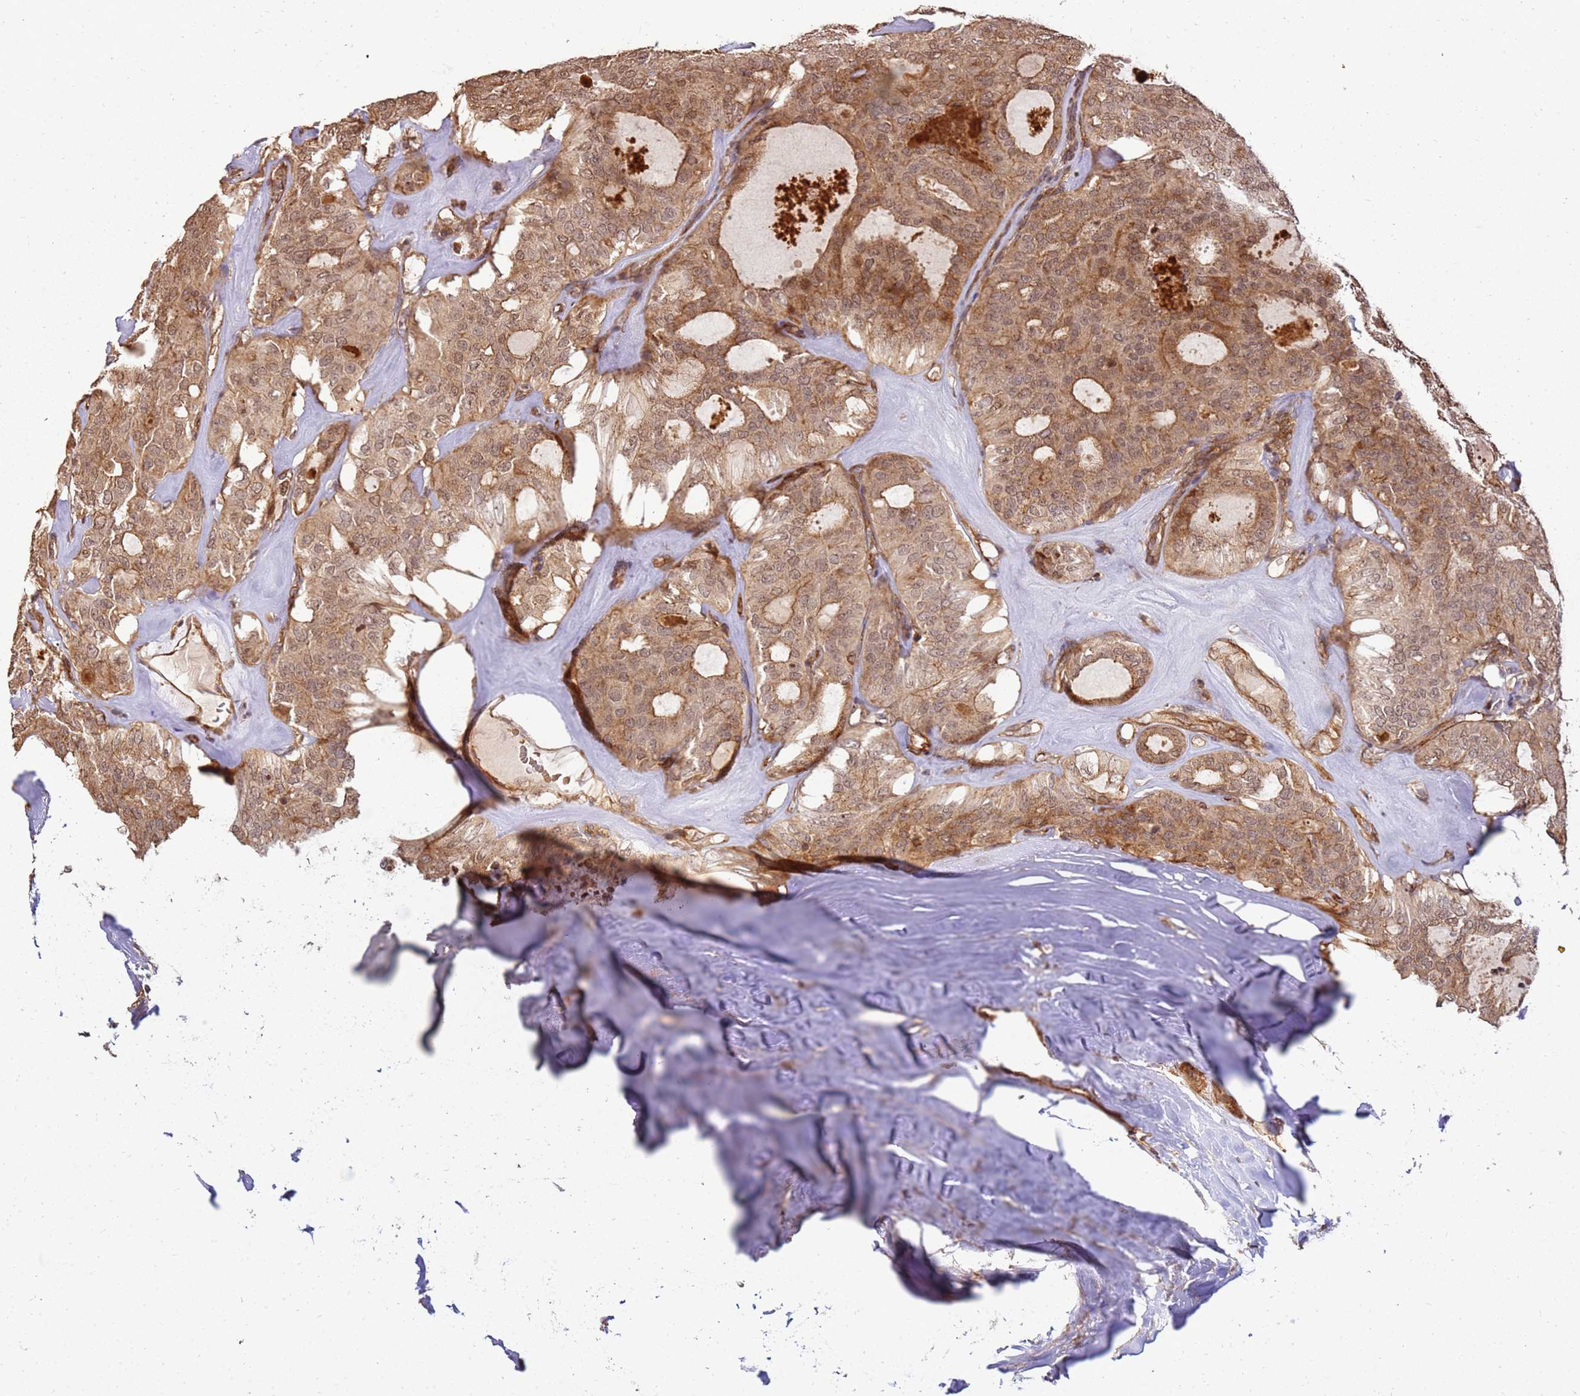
{"staining": {"intensity": "moderate", "quantity": ">75%", "location": "cytoplasmic/membranous,nuclear"}, "tissue": "thyroid cancer", "cell_type": "Tumor cells", "image_type": "cancer", "snomed": [{"axis": "morphology", "description": "Follicular adenoma carcinoma, NOS"}, {"axis": "topography", "description": "Thyroid gland"}], "caption": "Follicular adenoma carcinoma (thyroid) tissue demonstrates moderate cytoplasmic/membranous and nuclear expression in approximately >75% of tumor cells, visualized by immunohistochemistry.", "gene": "ST18", "patient": {"sex": "male", "age": 75}}